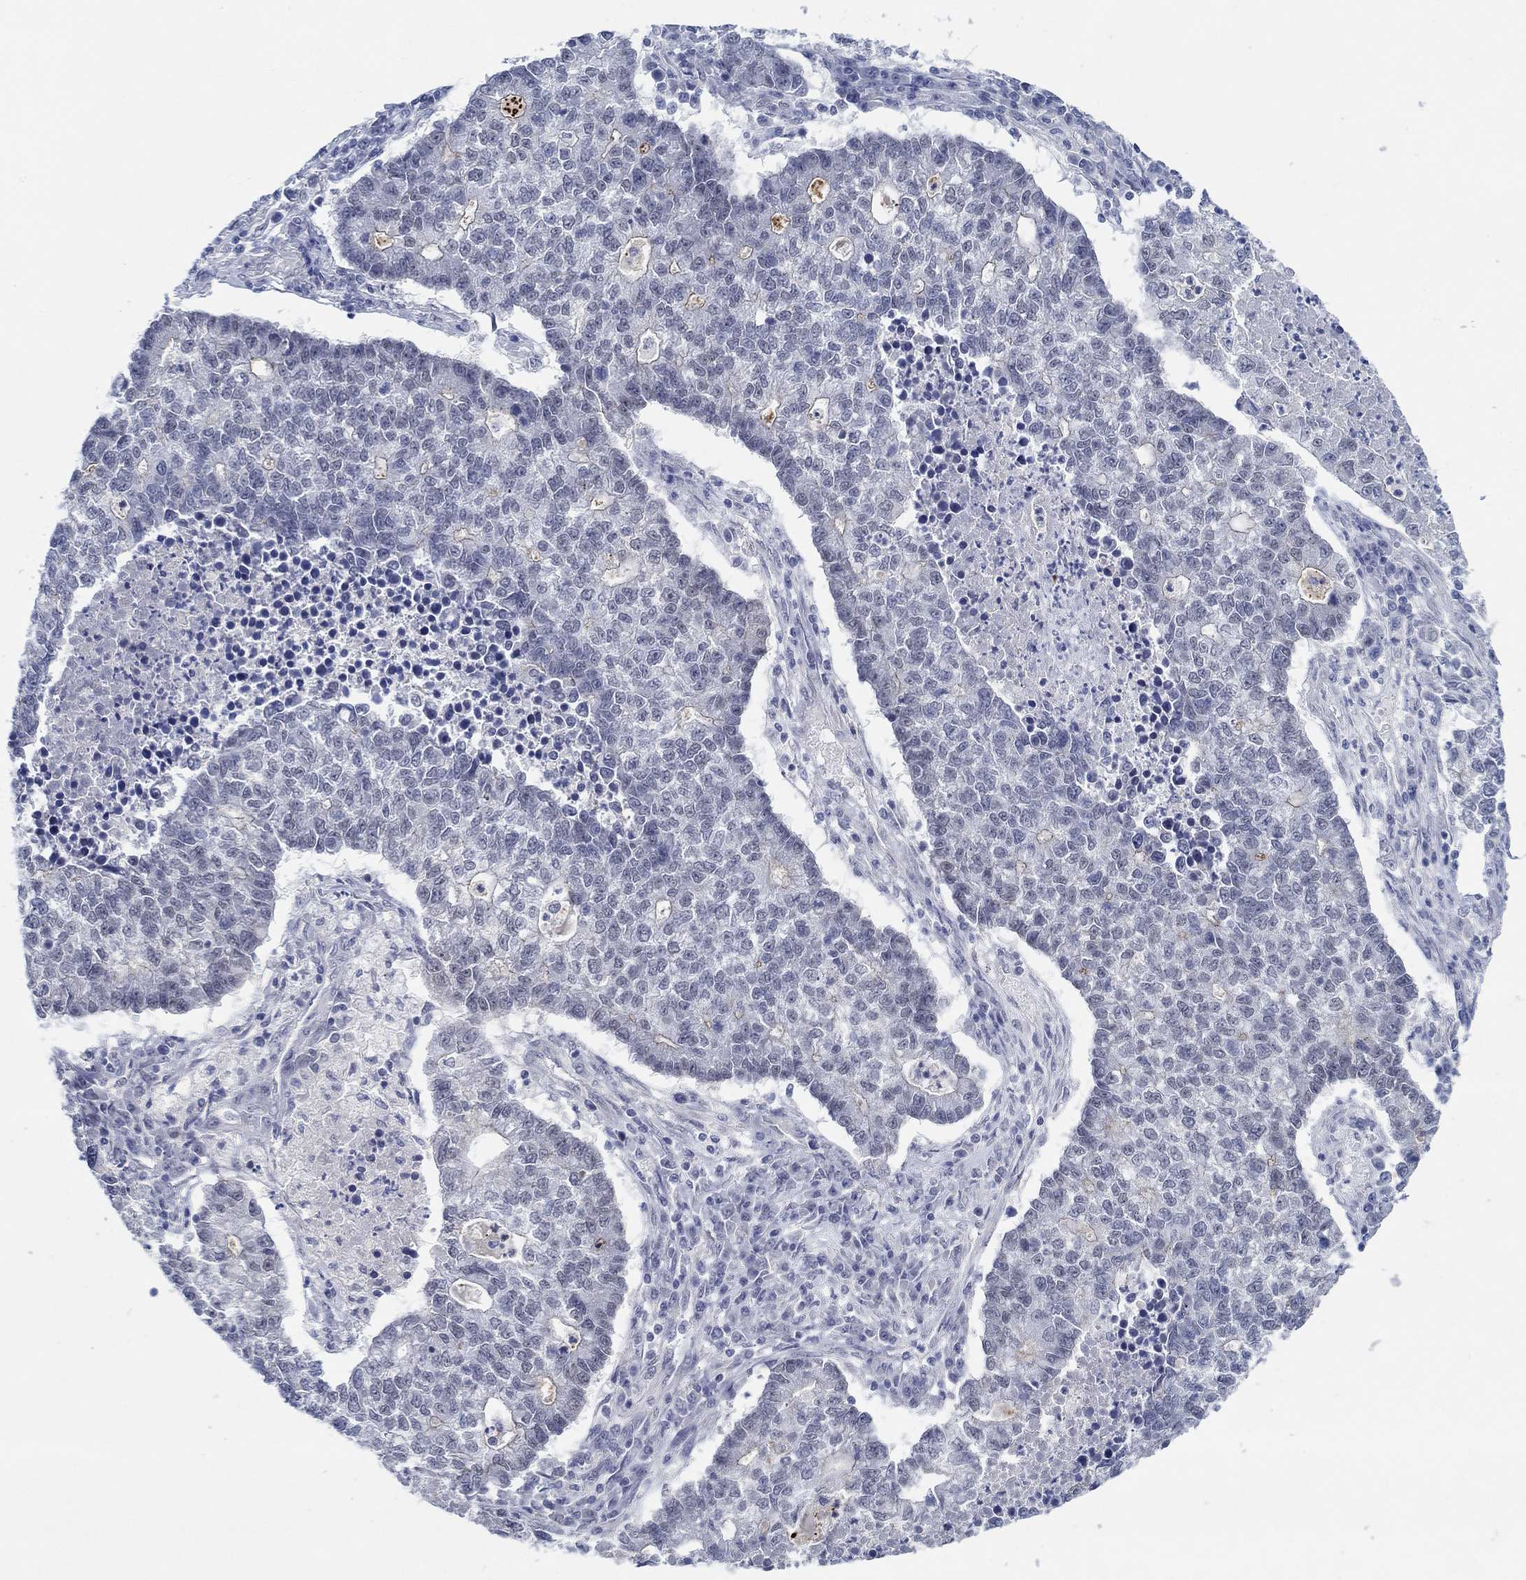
{"staining": {"intensity": "weak", "quantity": "<25%", "location": "cytoplasmic/membranous"}, "tissue": "lung cancer", "cell_type": "Tumor cells", "image_type": "cancer", "snomed": [{"axis": "morphology", "description": "Adenocarcinoma, NOS"}, {"axis": "topography", "description": "Lung"}], "caption": "The immunohistochemistry (IHC) photomicrograph has no significant expression in tumor cells of lung adenocarcinoma tissue.", "gene": "SLC34A1", "patient": {"sex": "male", "age": 57}}